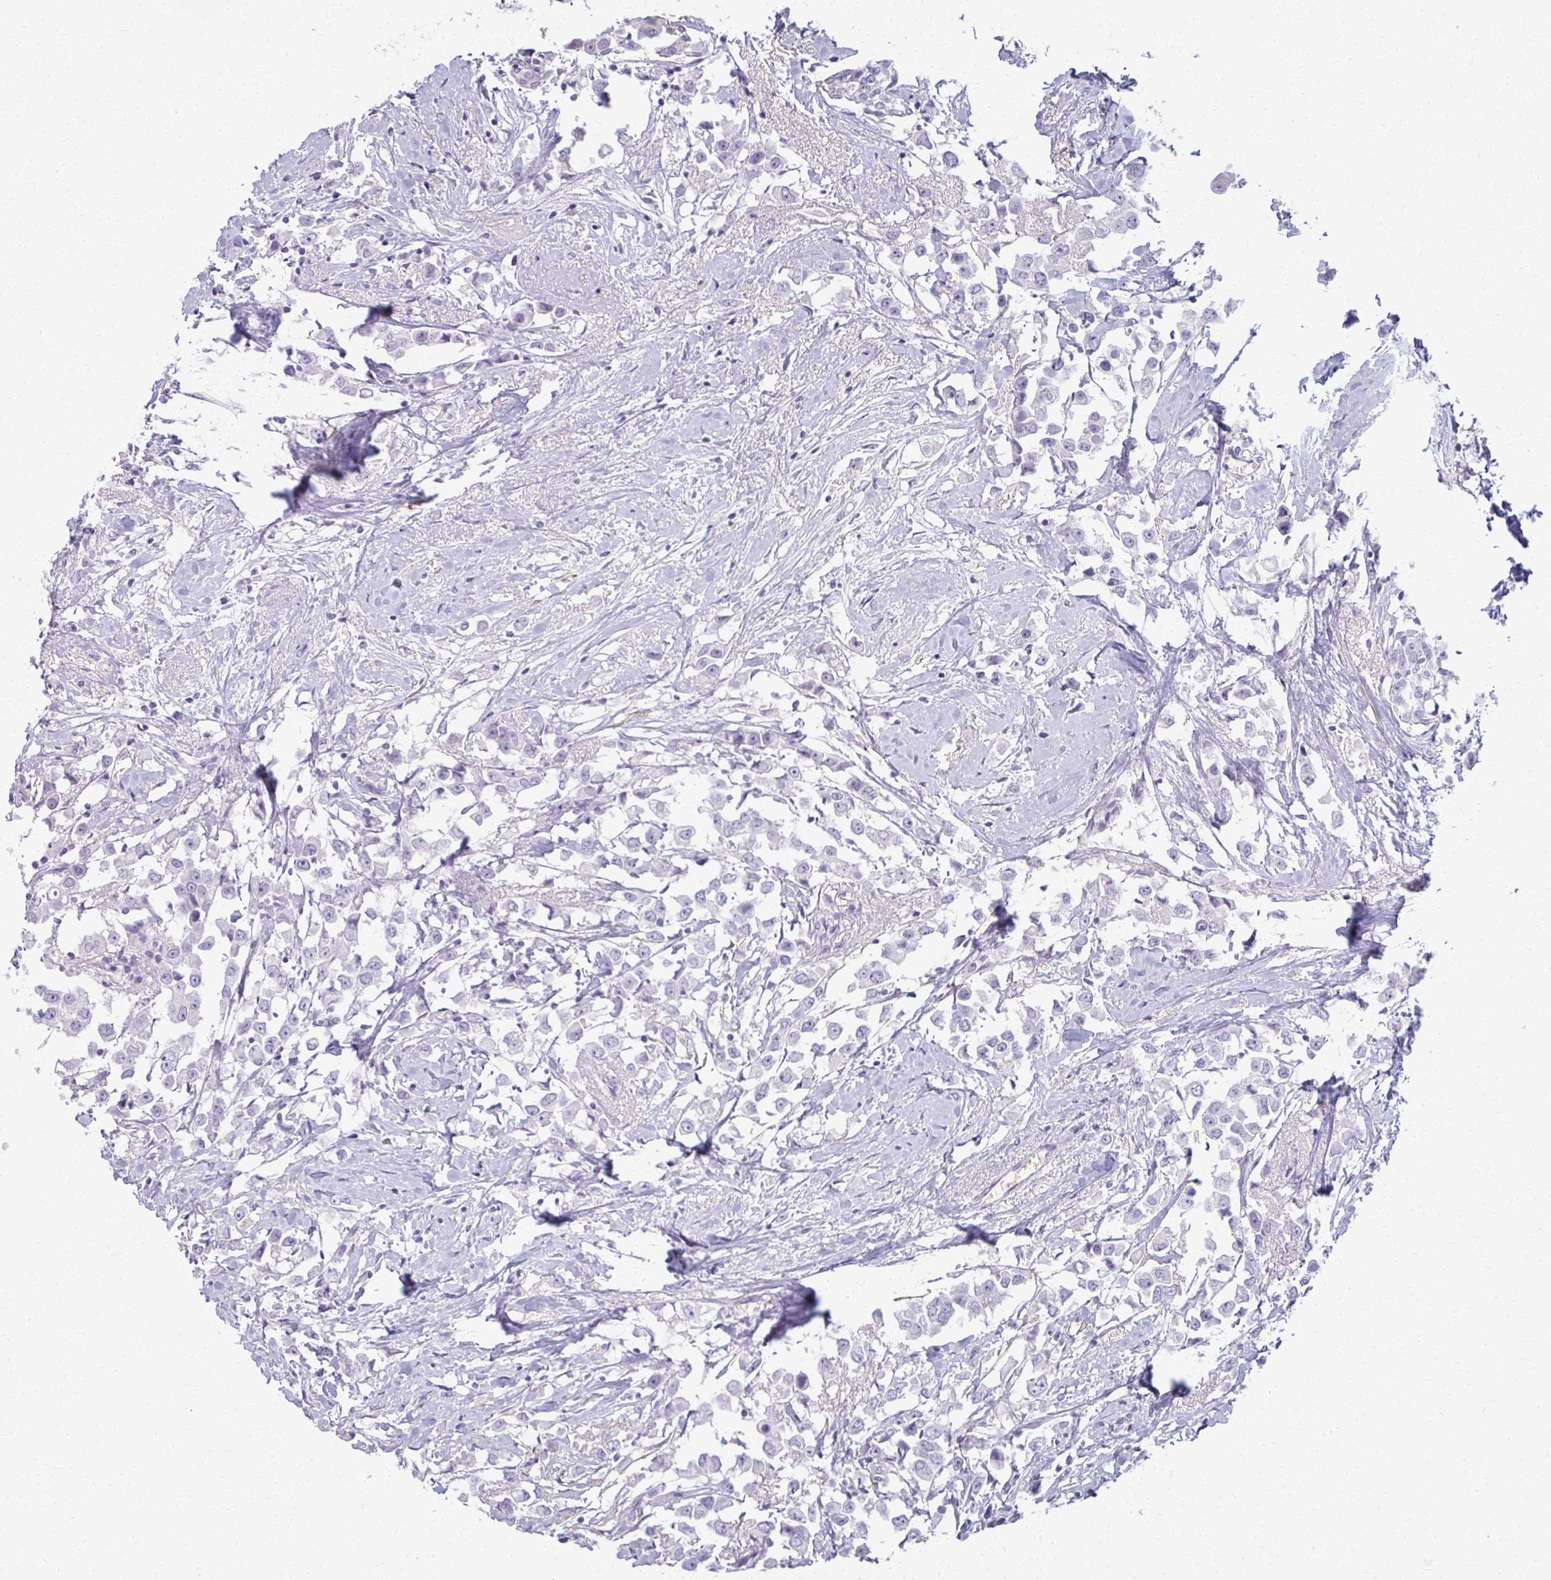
{"staining": {"intensity": "negative", "quantity": "none", "location": "none"}, "tissue": "breast cancer", "cell_type": "Tumor cells", "image_type": "cancer", "snomed": [{"axis": "morphology", "description": "Duct carcinoma"}, {"axis": "topography", "description": "Breast"}], "caption": "Histopathology image shows no significant protein staining in tumor cells of breast cancer.", "gene": "CA3", "patient": {"sex": "female", "age": 61}}